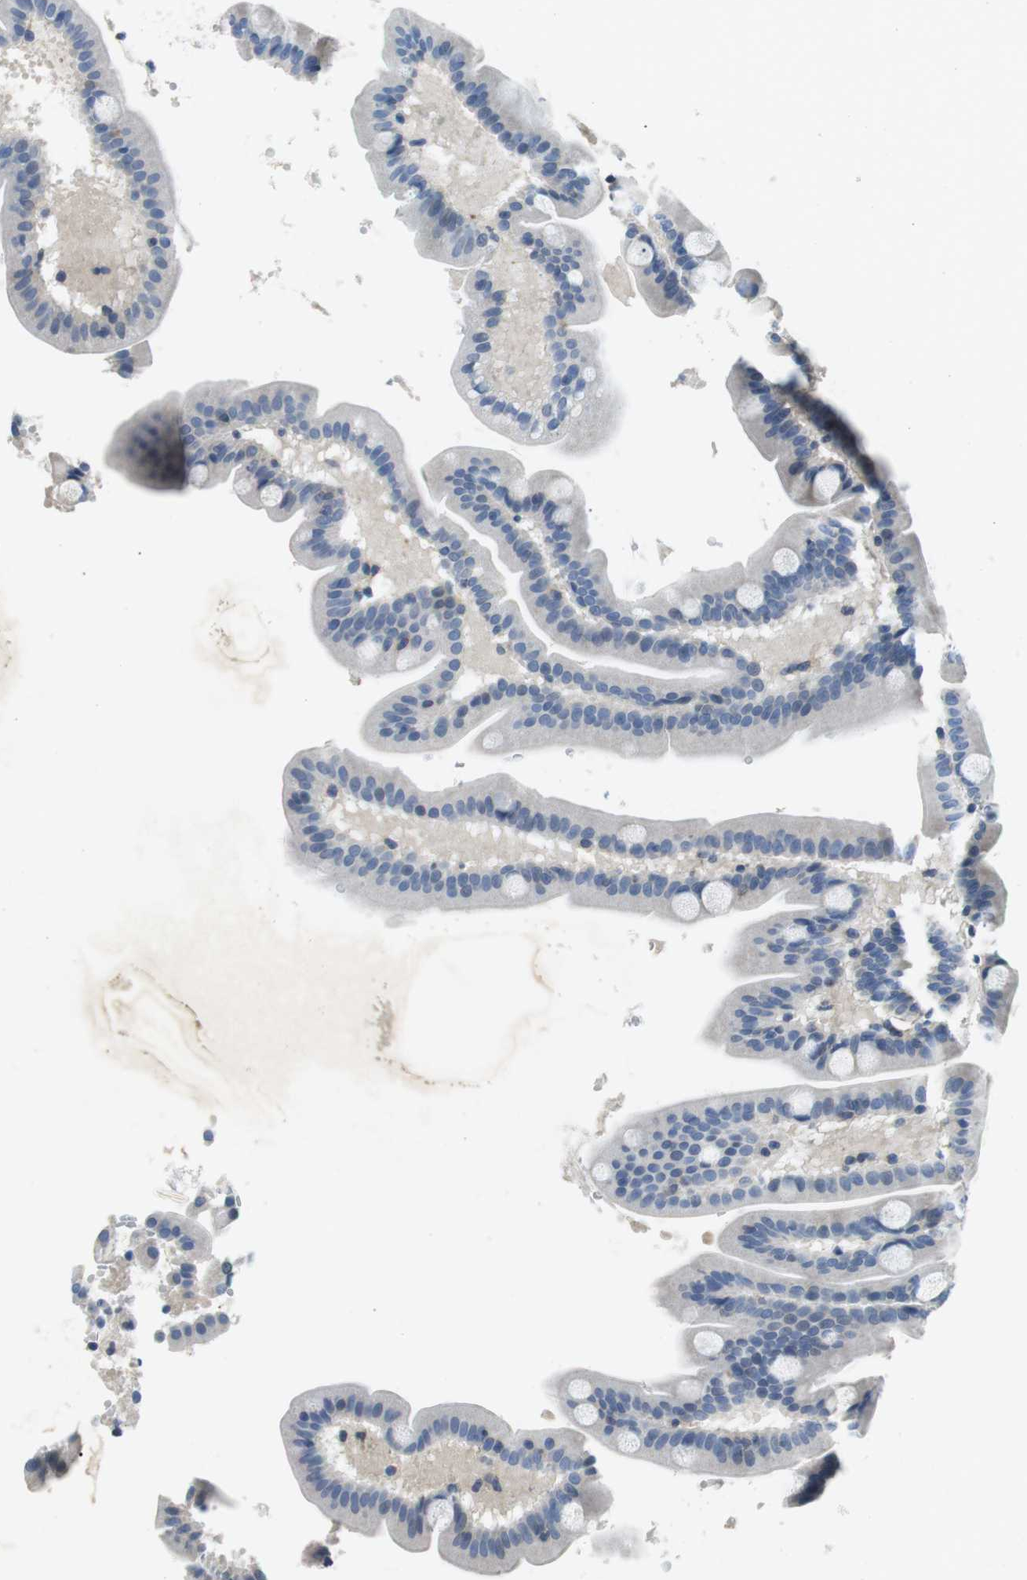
{"staining": {"intensity": "moderate", "quantity": "<25%", "location": "cytoplasmic/membranous"}, "tissue": "duodenum", "cell_type": "Glandular cells", "image_type": "normal", "snomed": [{"axis": "morphology", "description": "Normal tissue, NOS"}, {"axis": "topography", "description": "Duodenum"}], "caption": "Duodenum stained with immunohistochemistry (IHC) reveals moderate cytoplasmic/membranous staining in approximately <25% of glandular cells.", "gene": "PHLDA1", "patient": {"sex": "male", "age": 54}}